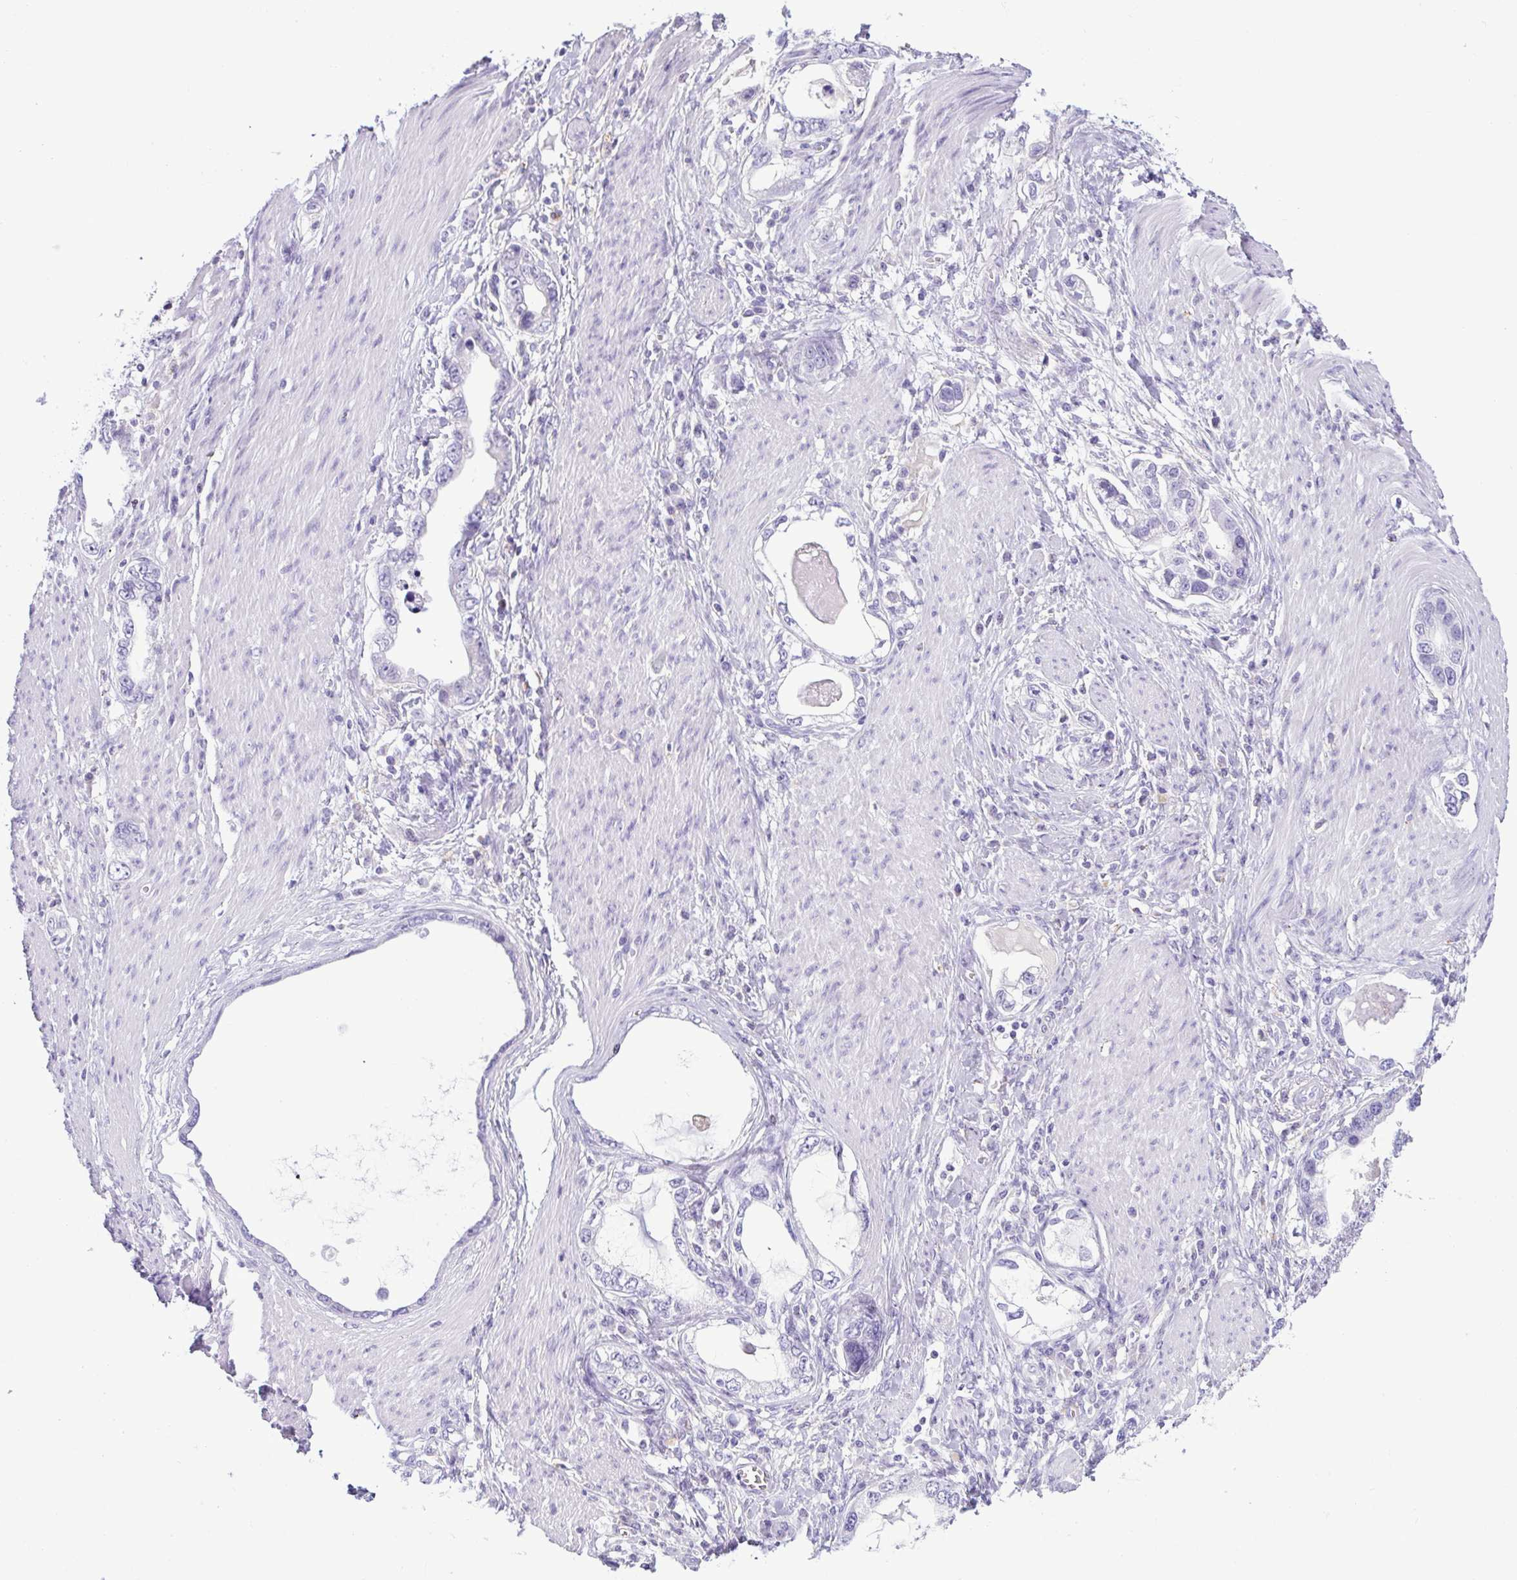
{"staining": {"intensity": "negative", "quantity": "none", "location": "none"}, "tissue": "stomach cancer", "cell_type": "Tumor cells", "image_type": "cancer", "snomed": [{"axis": "morphology", "description": "Adenocarcinoma, NOS"}, {"axis": "topography", "description": "Stomach, lower"}], "caption": "Tumor cells are negative for protein expression in human stomach adenocarcinoma.", "gene": "XCL1", "patient": {"sex": "female", "age": 93}}